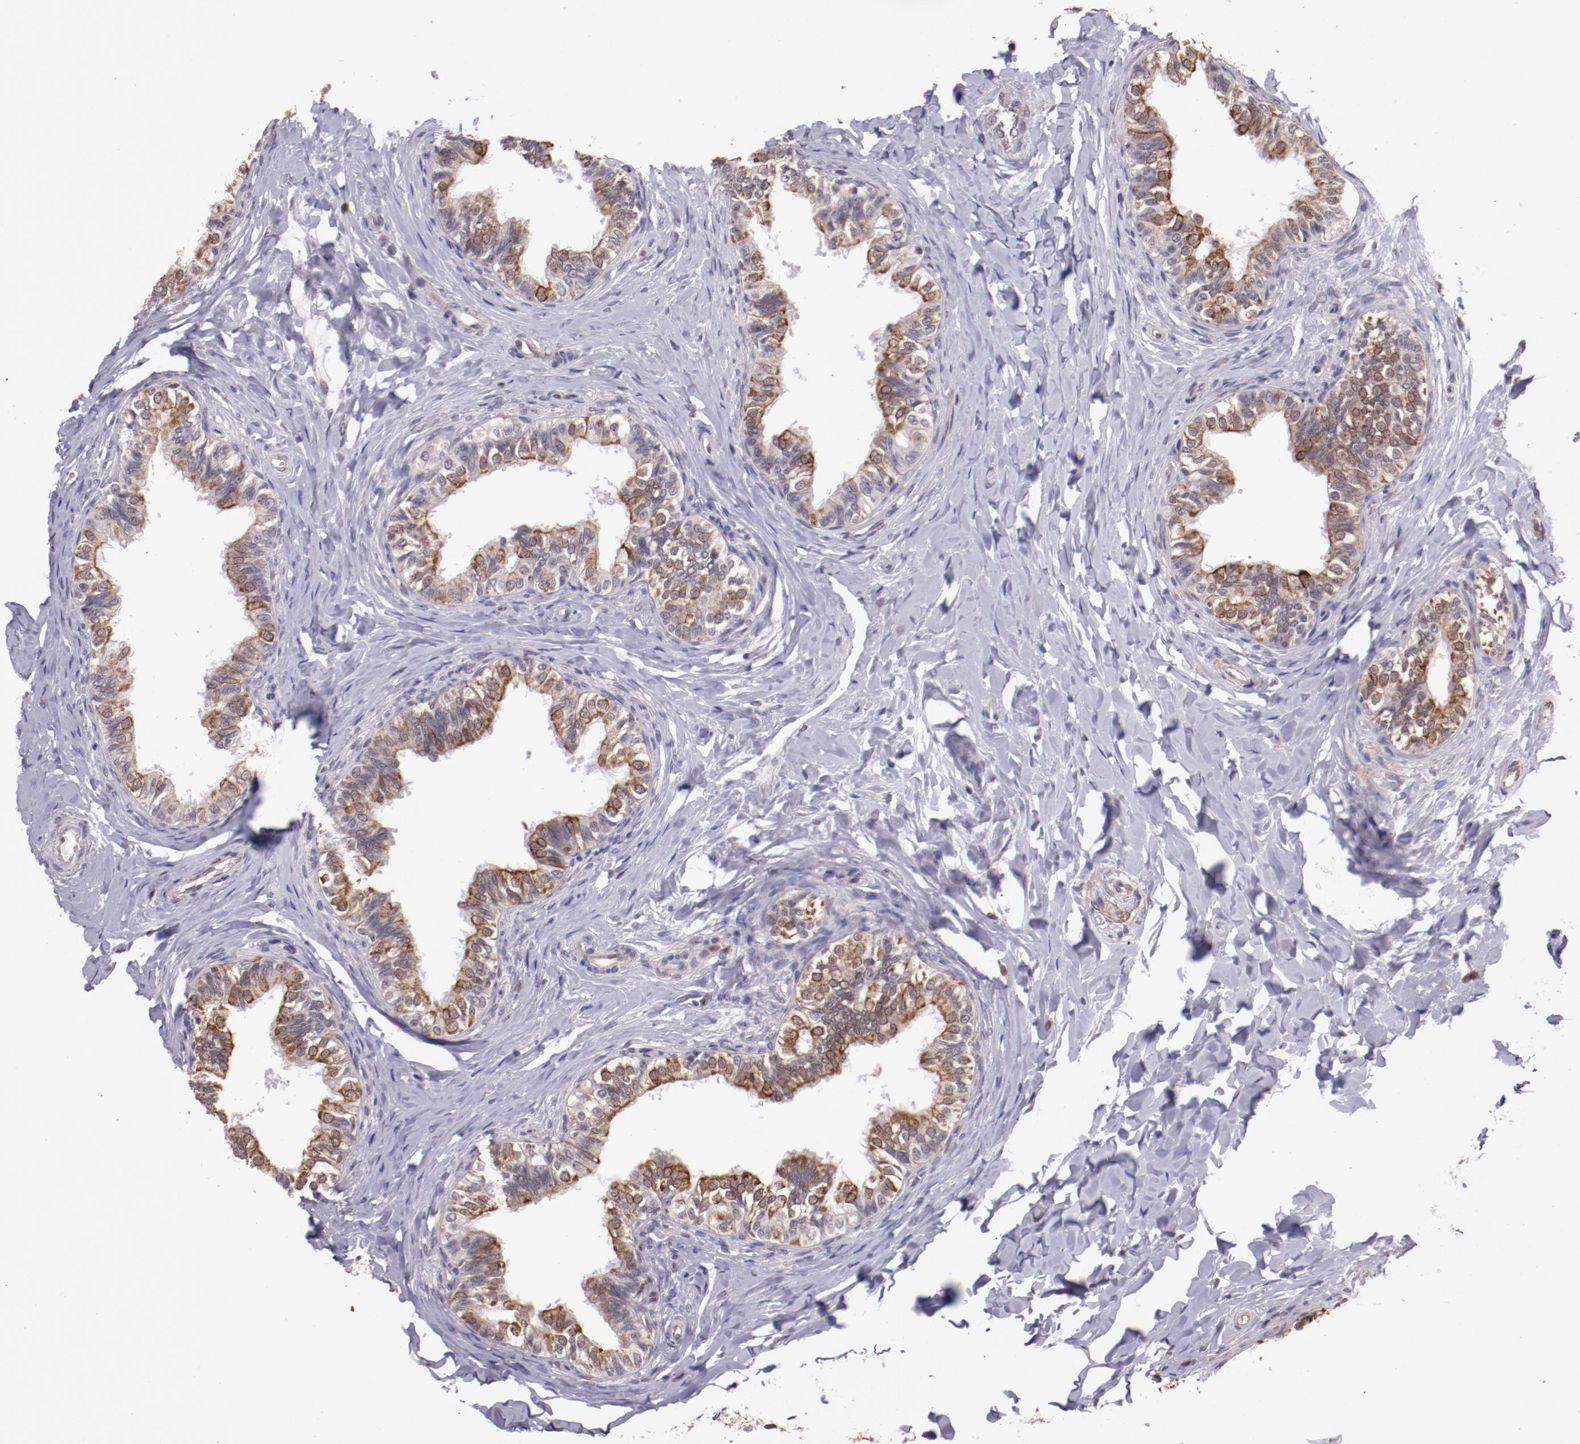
{"staining": {"intensity": "strong", "quantity": "<25%", "location": "cytoplasmic/membranous"}, "tissue": "epididymis", "cell_type": "Glandular cells", "image_type": "normal", "snomed": [{"axis": "morphology", "description": "Normal tissue, NOS"}, {"axis": "topography", "description": "Soft tissue"}, {"axis": "topography", "description": "Epididymis"}], "caption": "Protein staining of unremarkable epididymis shows strong cytoplasmic/membranous positivity in about <25% of glandular cells.", "gene": "ELF1", "patient": {"sex": "male", "age": 26}}